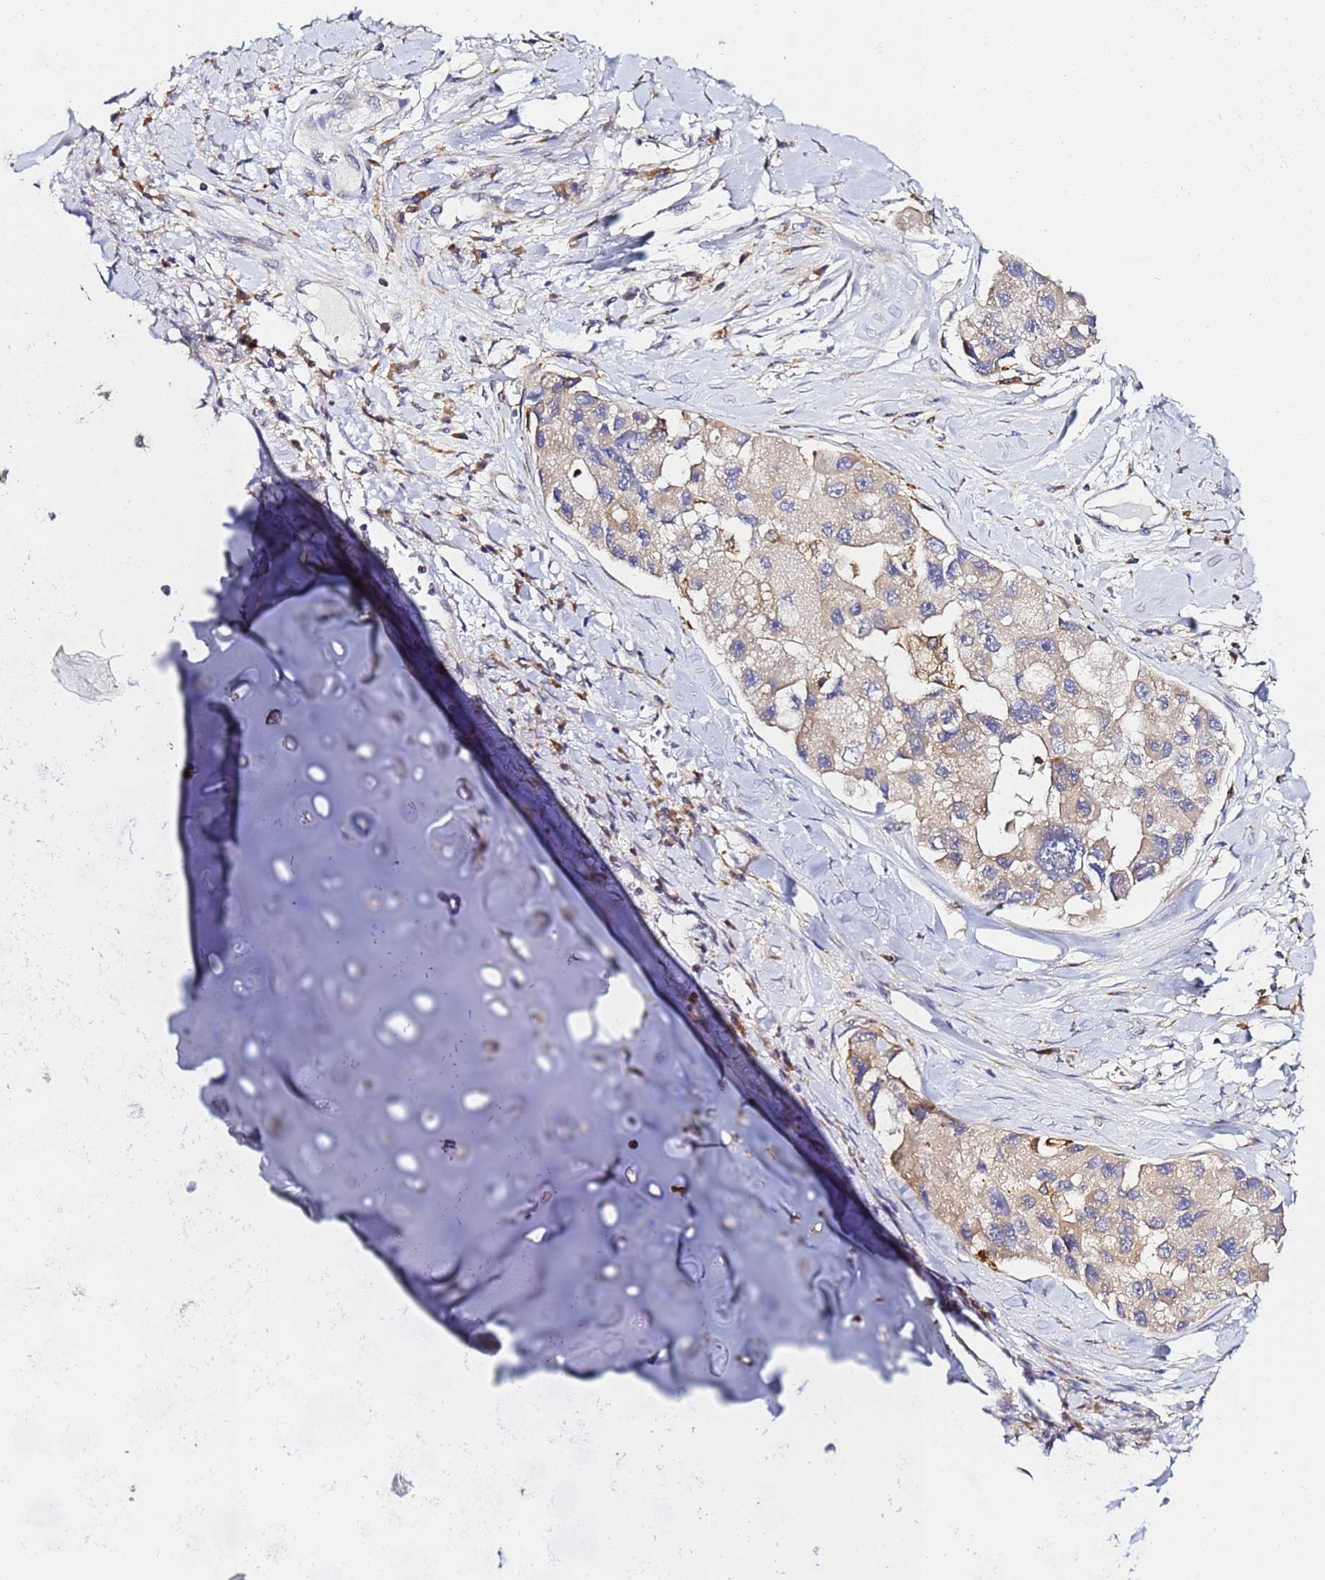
{"staining": {"intensity": "weak", "quantity": ">75%", "location": "cytoplasmic/membranous"}, "tissue": "lung cancer", "cell_type": "Tumor cells", "image_type": "cancer", "snomed": [{"axis": "morphology", "description": "Adenocarcinoma, NOS"}, {"axis": "topography", "description": "Lung"}], "caption": "Lung cancer tissue reveals weak cytoplasmic/membranous expression in about >75% of tumor cells, visualized by immunohistochemistry.", "gene": "ADPGK", "patient": {"sex": "female", "age": 54}}